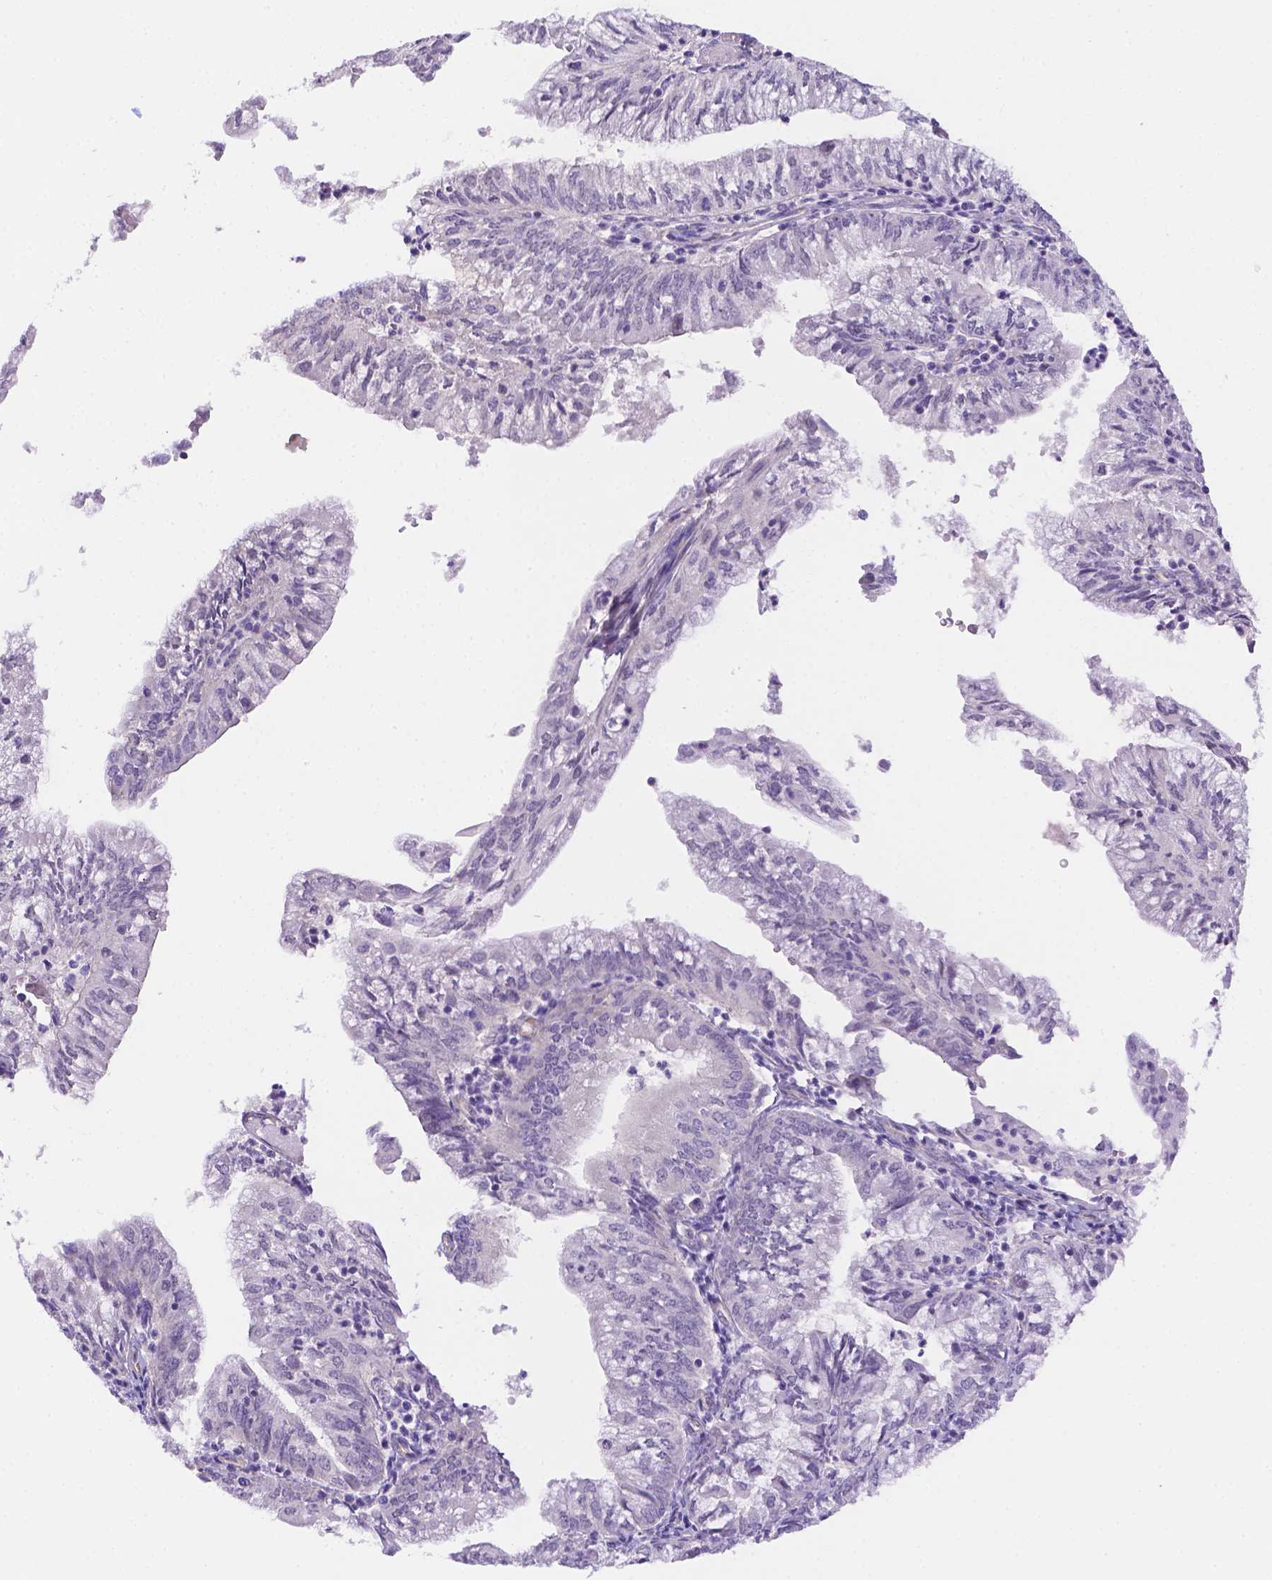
{"staining": {"intensity": "negative", "quantity": "none", "location": "none"}, "tissue": "endometrial cancer", "cell_type": "Tumor cells", "image_type": "cancer", "snomed": [{"axis": "morphology", "description": "Adenocarcinoma, NOS"}, {"axis": "topography", "description": "Endometrium"}], "caption": "Immunohistochemistry photomicrograph of neoplastic tissue: endometrial adenocarcinoma stained with DAB (3,3'-diaminobenzidine) reveals no significant protein staining in tumor cells. Nuclei are stained in blue.", "gene": "NXPE2", "patient": {"sex": "female", "age": 55}}